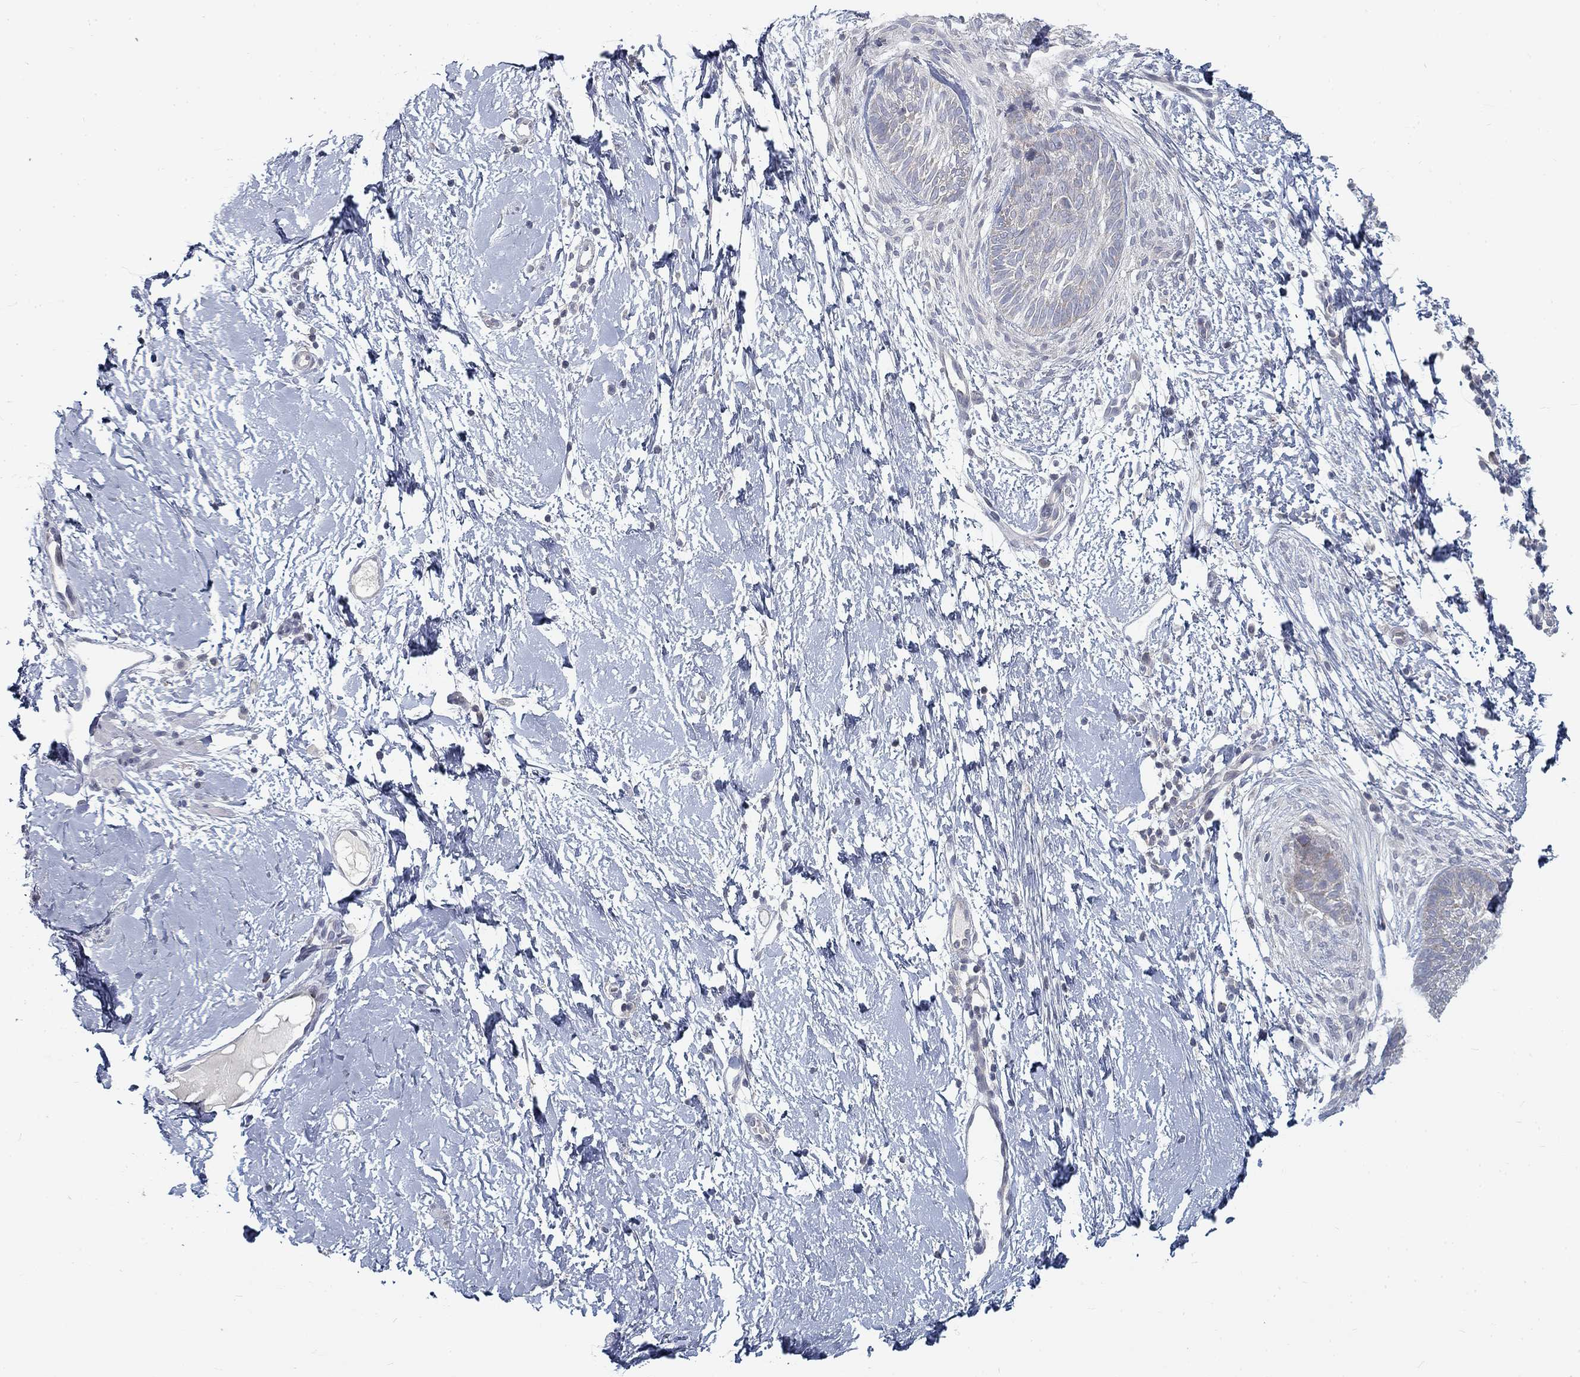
{"staining": {"intensity": "negative", "quantity": "none", "location": "none"}, "tissue": "skin cancer", "cell_type": "Tumor cells", "image_type": "cancer", "snomed": [{"axis": "morphology", "description": "Normal tissue, NOS"}, {"axis": "morphology", "description": "Basal cell carcinoma"}, {"axis": "topography", "description": "Skin"}], "caption": "DAB (3,3'-diaminobenzidine) immunohistochemical staining of human skin cancer demonstrates no significant staining in tumor cells.", "gene": "ATP1A3", "patient": {"sex": "male", "age": 84}}